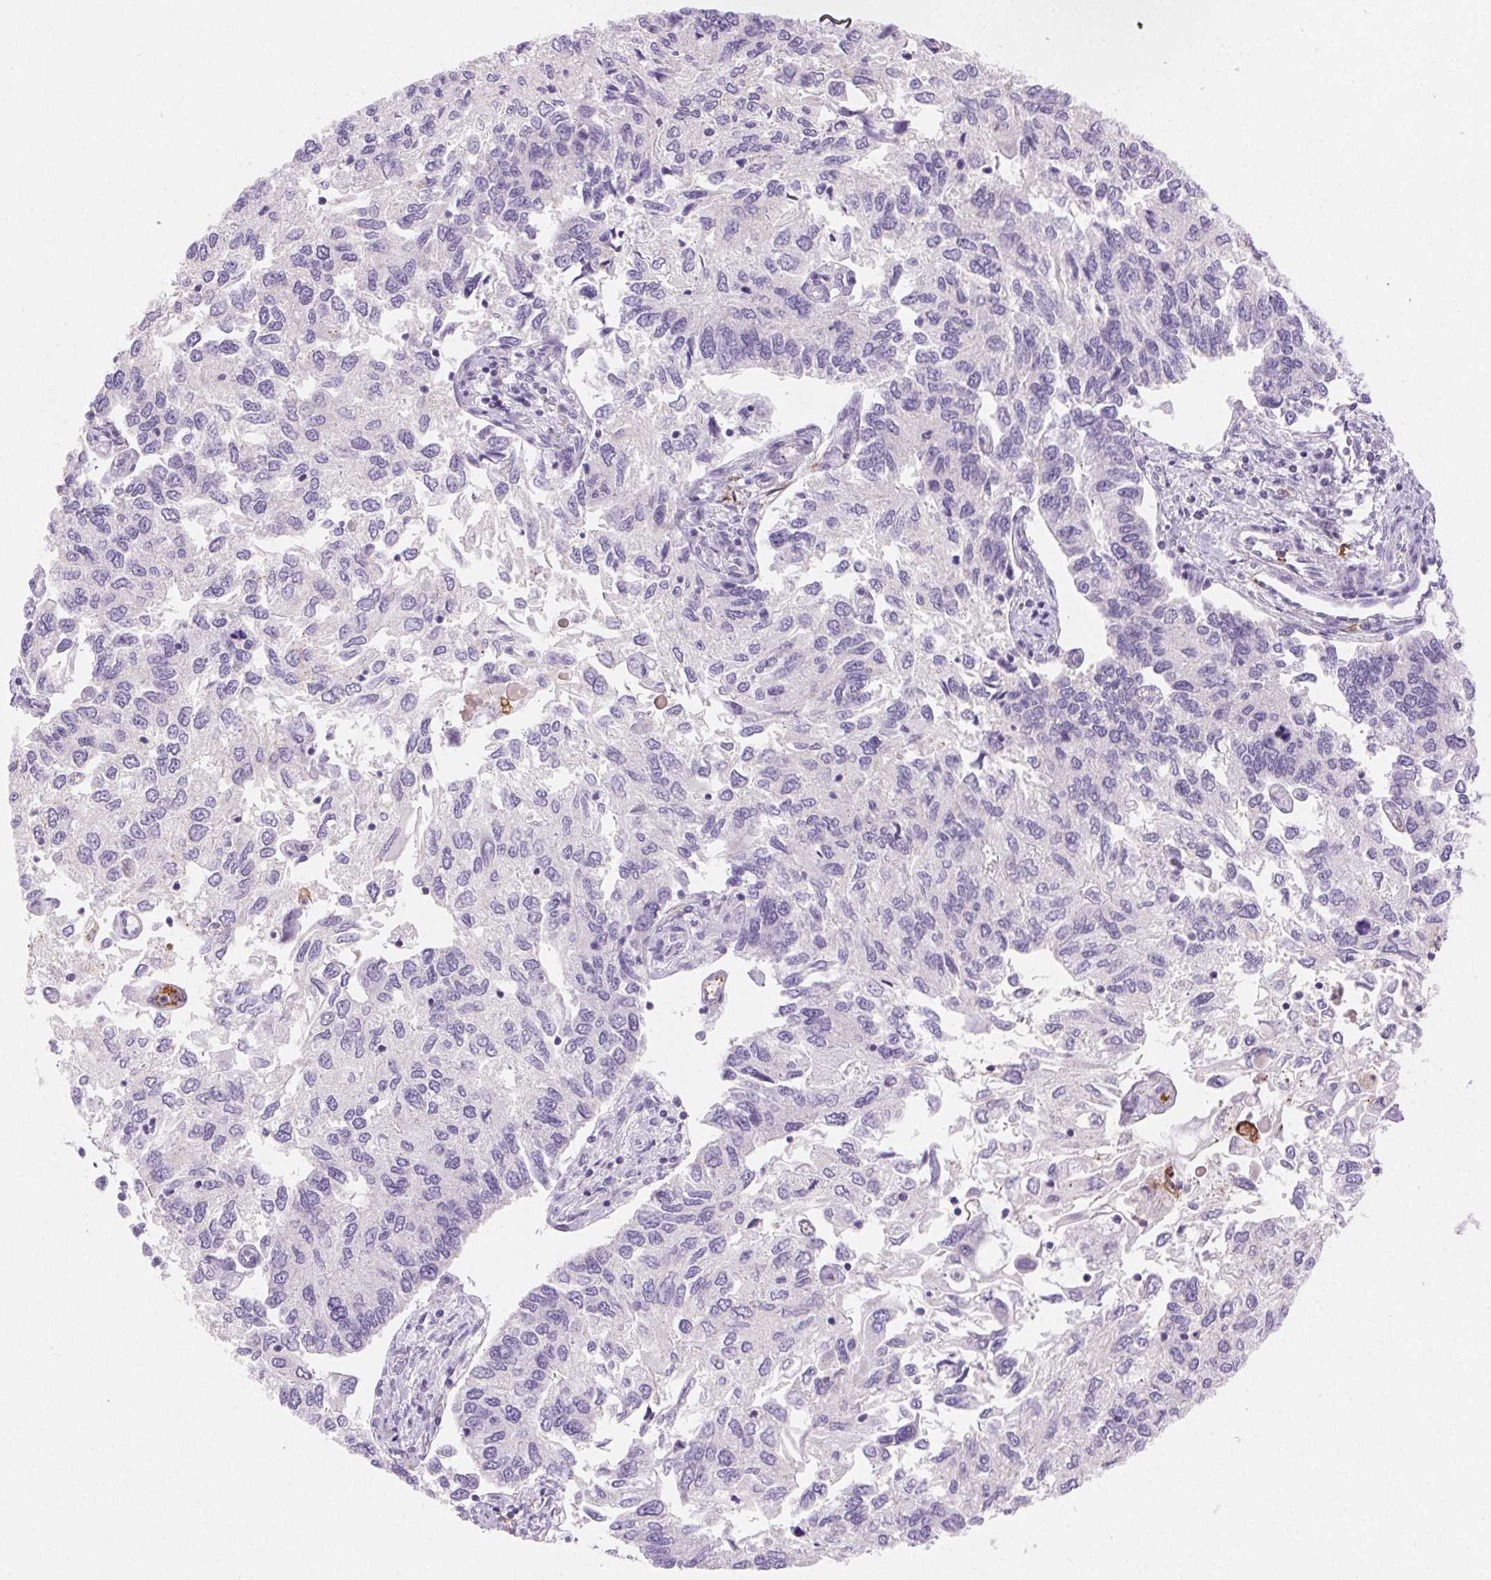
{"staining": {"intensity": "negative", "quantity": "none", "location": "none"}, "tissue": "endometrial cancer", "cell_type": "Tumor cells", "image_type": "cancer", "snomed": [{"axis": "morphology", "description": "Carcinoma, NOS"}, {"axis": "topography", "description": "Uterus"}], "caption": "A high-resolution photomicrograph shows immunohistochemistry staining of endometrial cancer, which demonstrates no significant staining in tumor cells.", "gene": "FGA", "patient": {"sex": "female", "age": 76}}